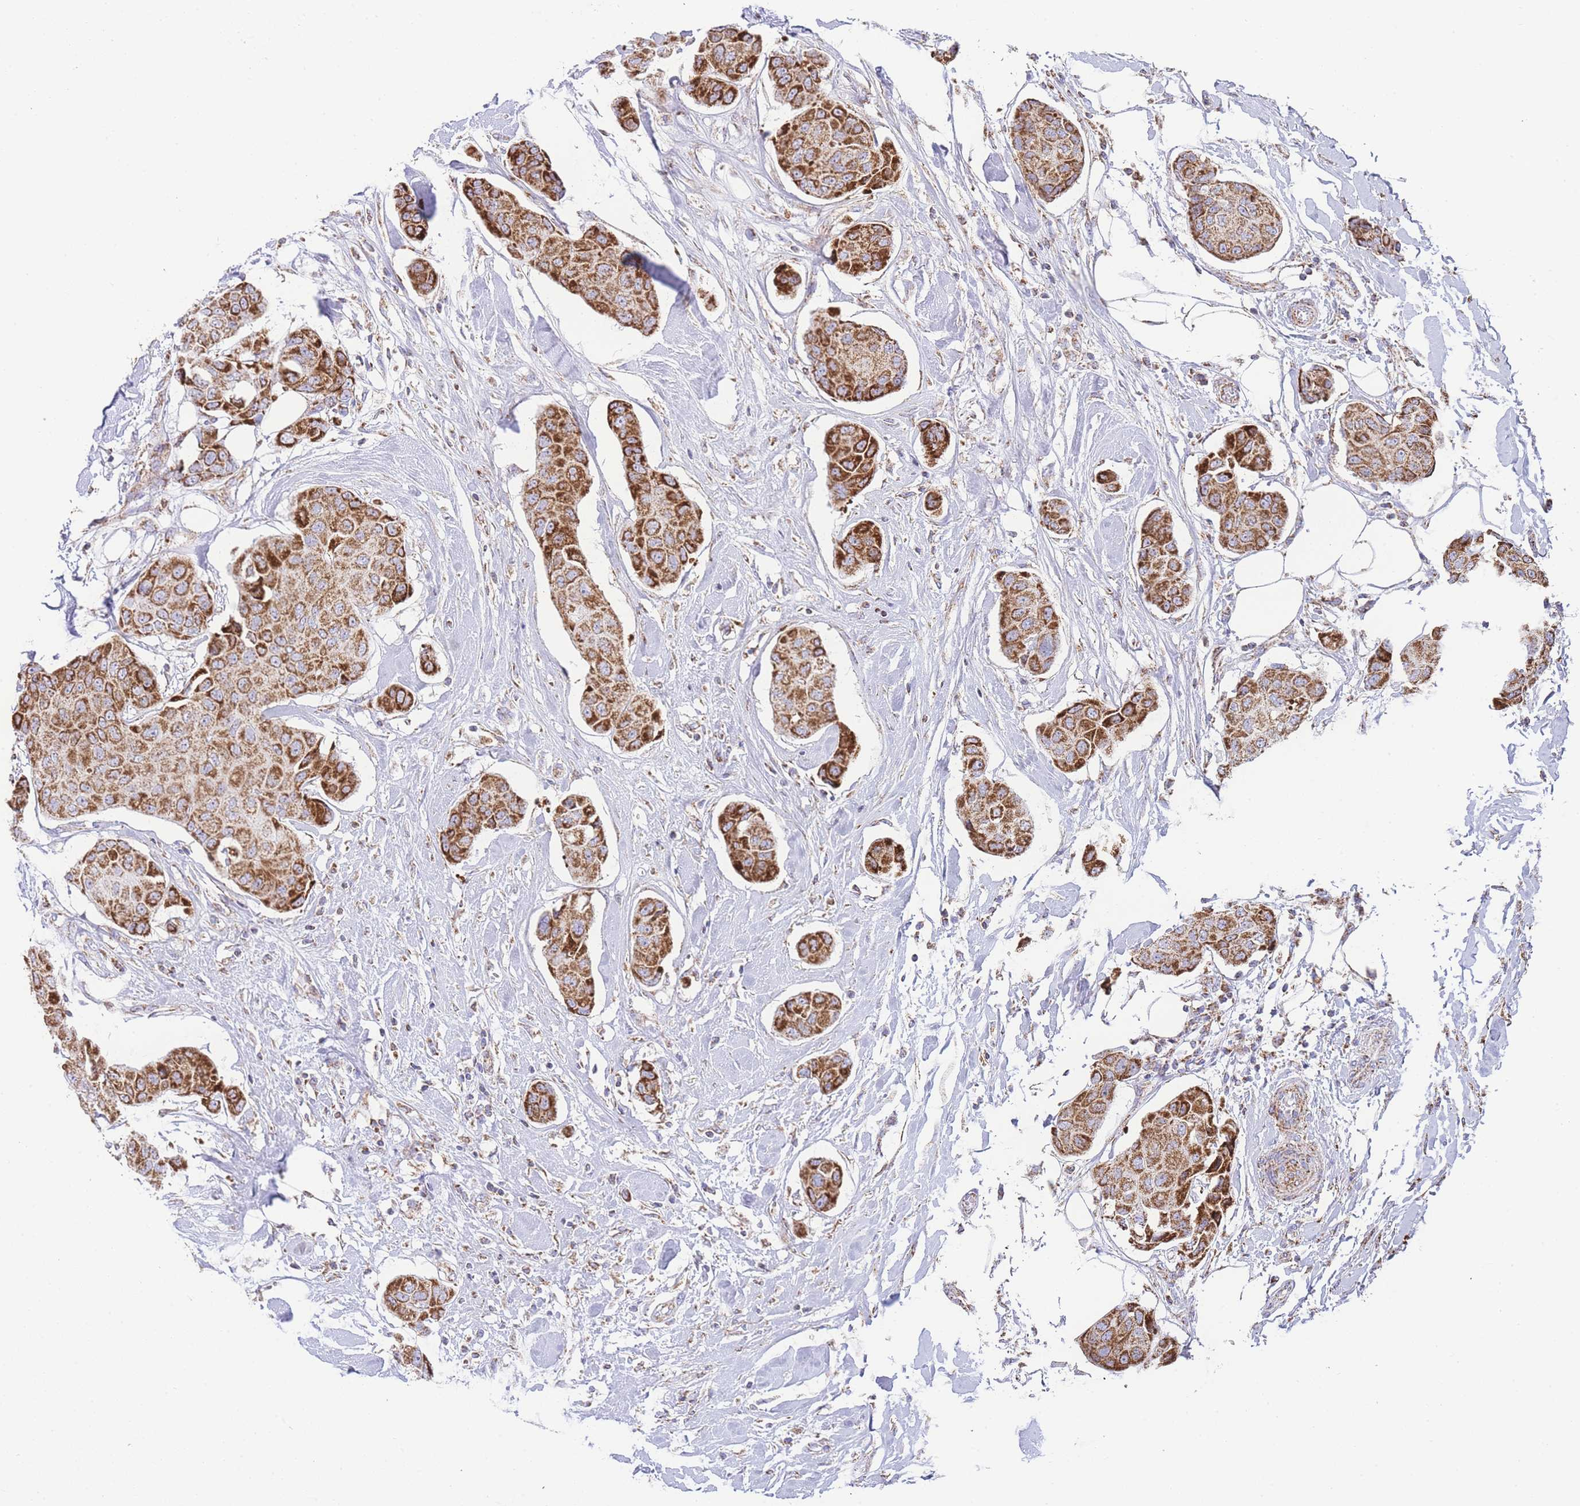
{"staining": {"intensity": "strong", "quantity": ">75%", "location": "cytoplasmic/membranous"}, "tissue": "breast cancer", "cell_type": "Tumor cells", "image_type": "cancer", "snomed": [{"axis": "morphology", "description": "Duct carcinoma"}, {"axis": "topography", "description": "Breast"}, {"axis": "topography", "description": "Lymph node"}], "caption": "This photomicrograph exhibits IHC staining of breast cancer, with high strong cytoplasmic/membranous positivity in approximately >75% of tumor cells.", "gene": "GSTM1", "patient": {"sex": "female", "age": 80}}